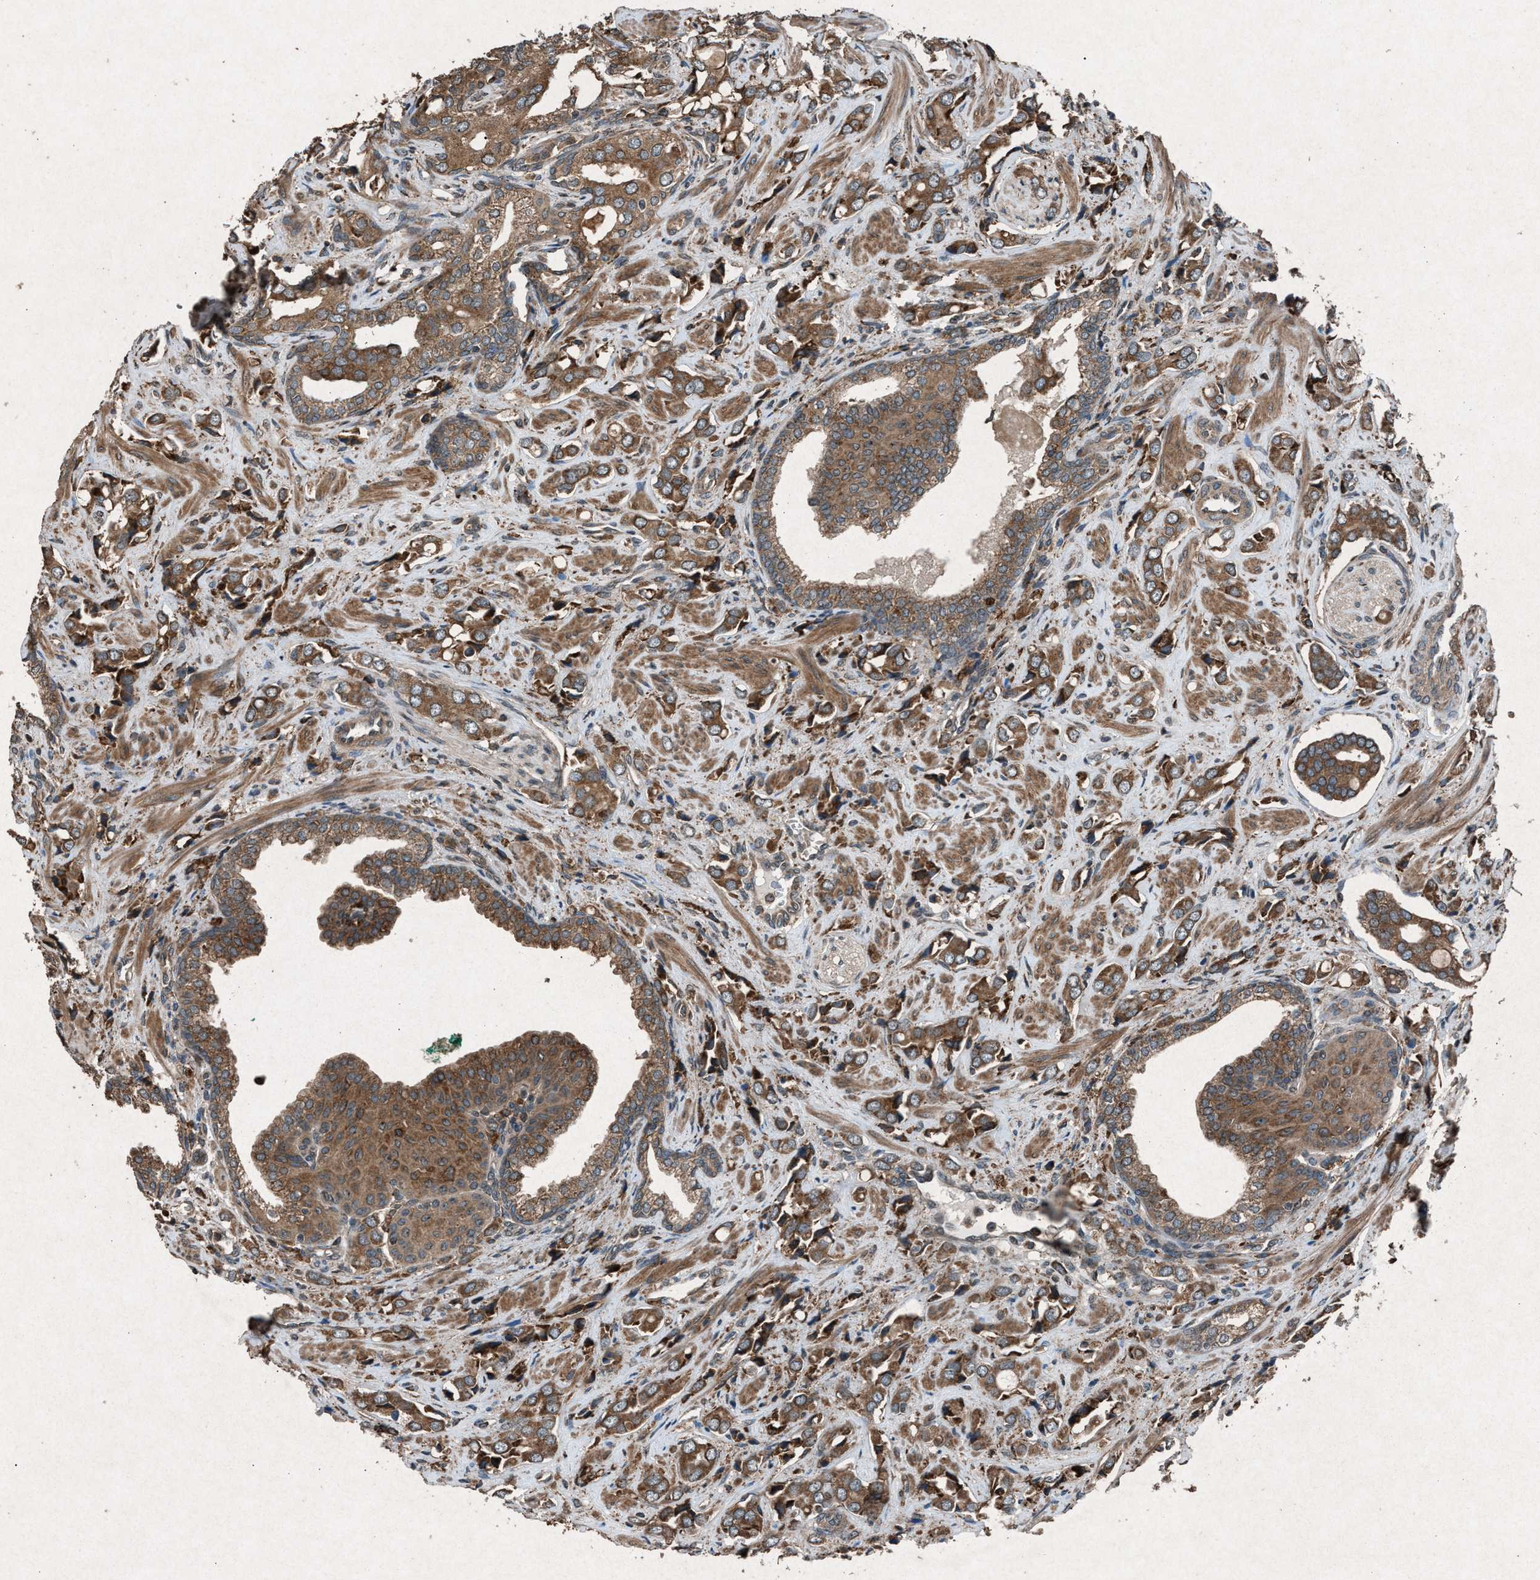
{"staining": {"intensity": "moderate", "quantity": ">75%", "location": "cytoplasmic/membranous"}, "tissue": "prostate cancer", "cell_type": "Tumor cells", "image_type": "cancer", "snomed": [{"axis": "morphology", "description": "Adenocarcinoma, High grade"}, {"axis": "topography", "description": "Prostate"}], "caption": "Tumor cells demonstrate medium levels of moderate cytoplasmic/membranous positivity in about >75% of cells in prostate cancer (high-grade adenocarcinoma).", "gene": "CALR", "patient": {"sex": "male", "age": 52}}